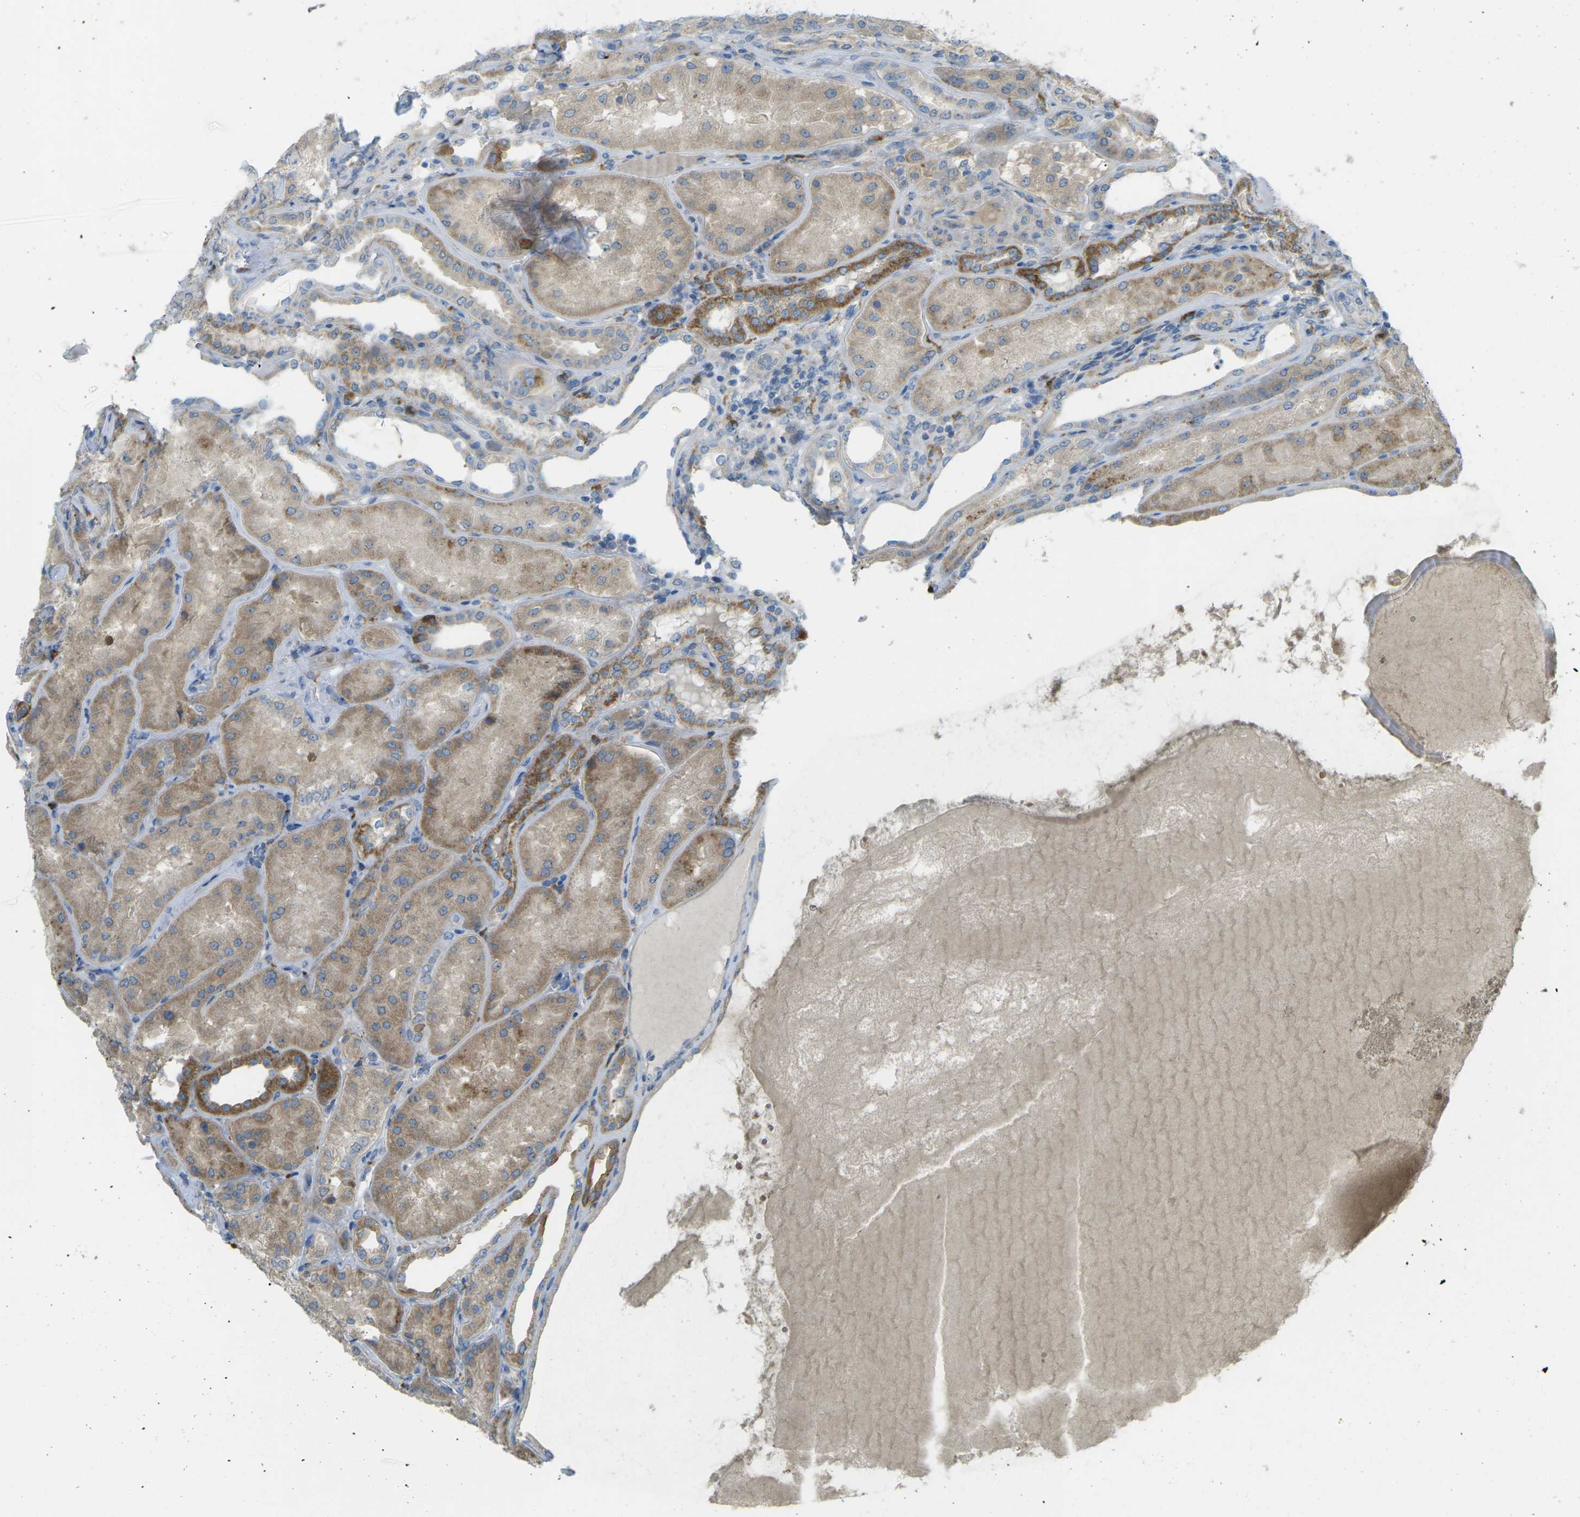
{"staining": {"intensity": "negative", "quantity": "none", "location": "none"}, "tissue": "kidney", "cell_type": "Cells in glomeruli", "image_type": "normal", "snomed": [{"axis": "morphology", "description": "Normal tissue, NOS"}, {"axis": "topography", "description": "Kidney"}], "caption": "The immunohistochemistry (IHC) image has no significant positivity in cells in glomeruli of kidney.", "gene": "MYLK4", "patient": {"sex": "female", "age": 56}}